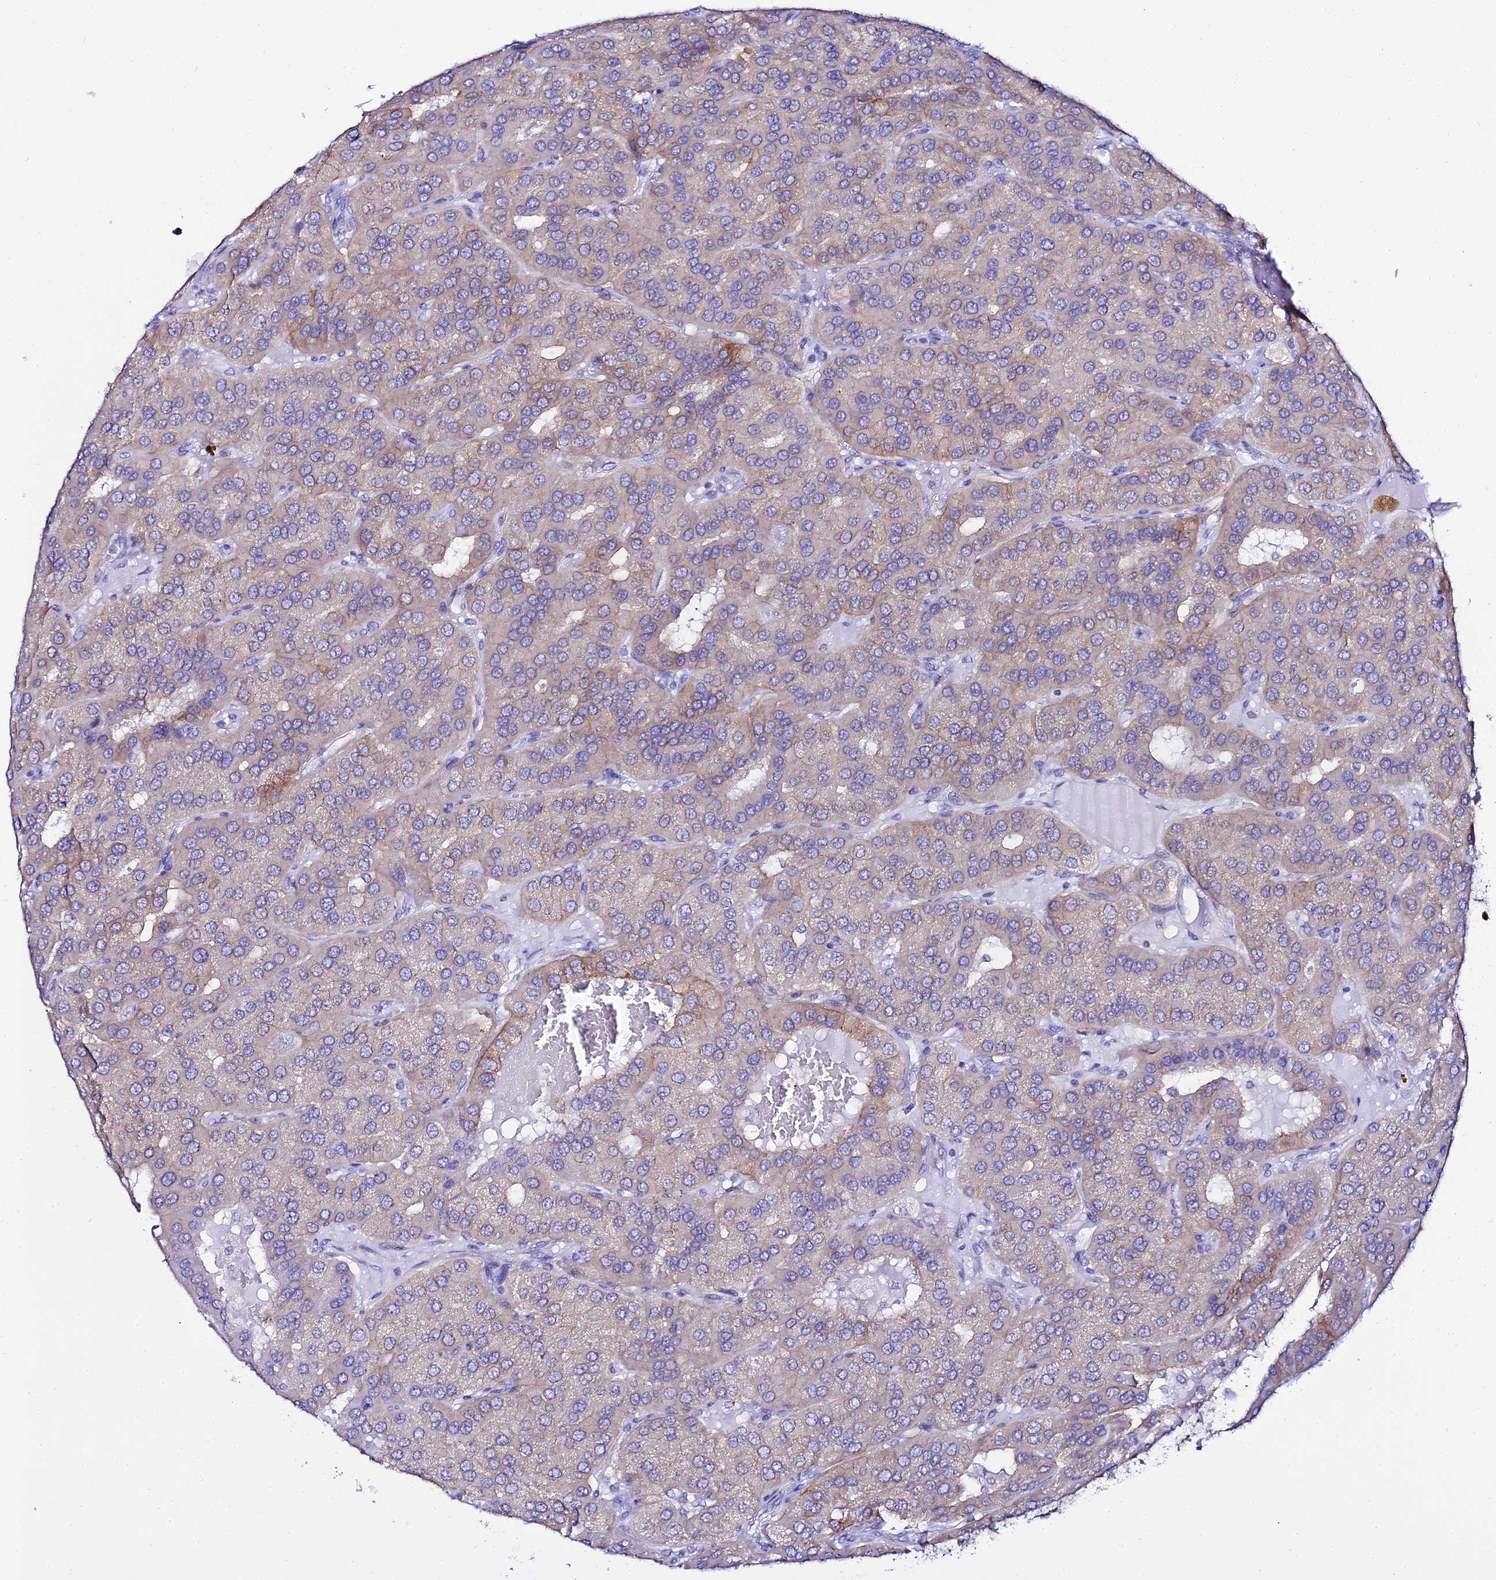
{"staining": {"intensity": "moderate", "quantity": "<25%", "location": "cytoplasmic/membranous"}, "tissue": "parathyroid gland", "cell_type": "Glandular cells", "image_type": "normal", "snomed": [{"axis": "morphology", "description": "Normal tissue, NOS"}, {"axis": "morphology", "description": "Adenoma, NOS"}, {"axis": "topography", "description": "Parathyroid gland"}], "caption": "About <25% of glandular cells in normal human parathyroid gland display moderate cytoplasmic/membranous protein expression as visualized by brown immunohistochemical staining.", "gene": "ATG16L2", "patient": {"sex": "female", "age": 86}}